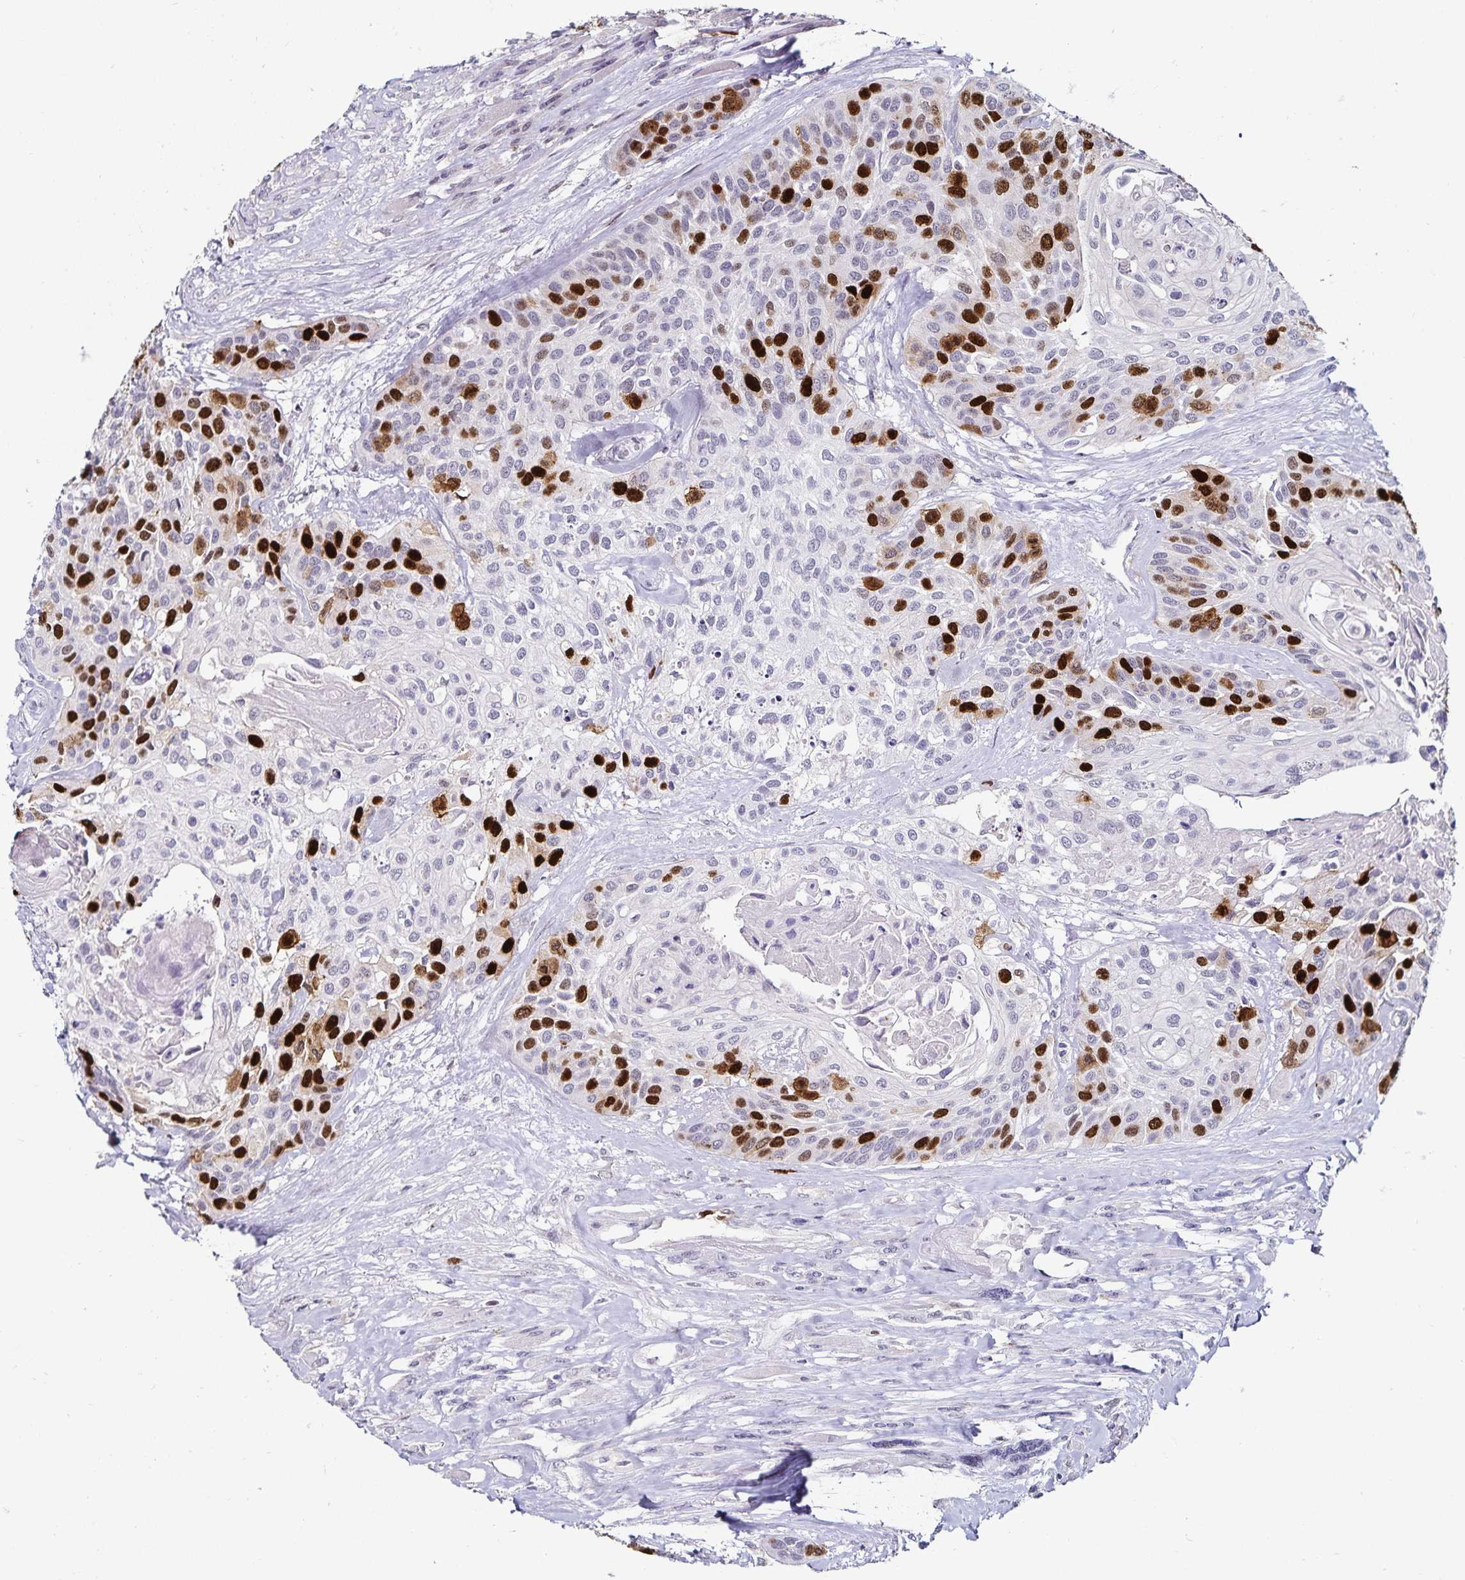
{"staining": {"intensity": "strong", "quantity": "25%-75%", "location": "nuclear"}, "tissue": "head and neck cancer", "cell_type": "Tumor cells", "image_type": "cancer", "snomed": [{"axis": "morphology", "description": "Squamous cell carcinoma, NOS"}, {"axis": "topography", "description": "Head-Neck"}], "caption": "Brown immunohistochemical staining in human head and neck cancer reveals strong nuclear staining in approximately 25%-75% of tumor cells. Nuclei are stained in blue.", "gene": "ANLN", "patient": {"sex": "female", "age": 50}}